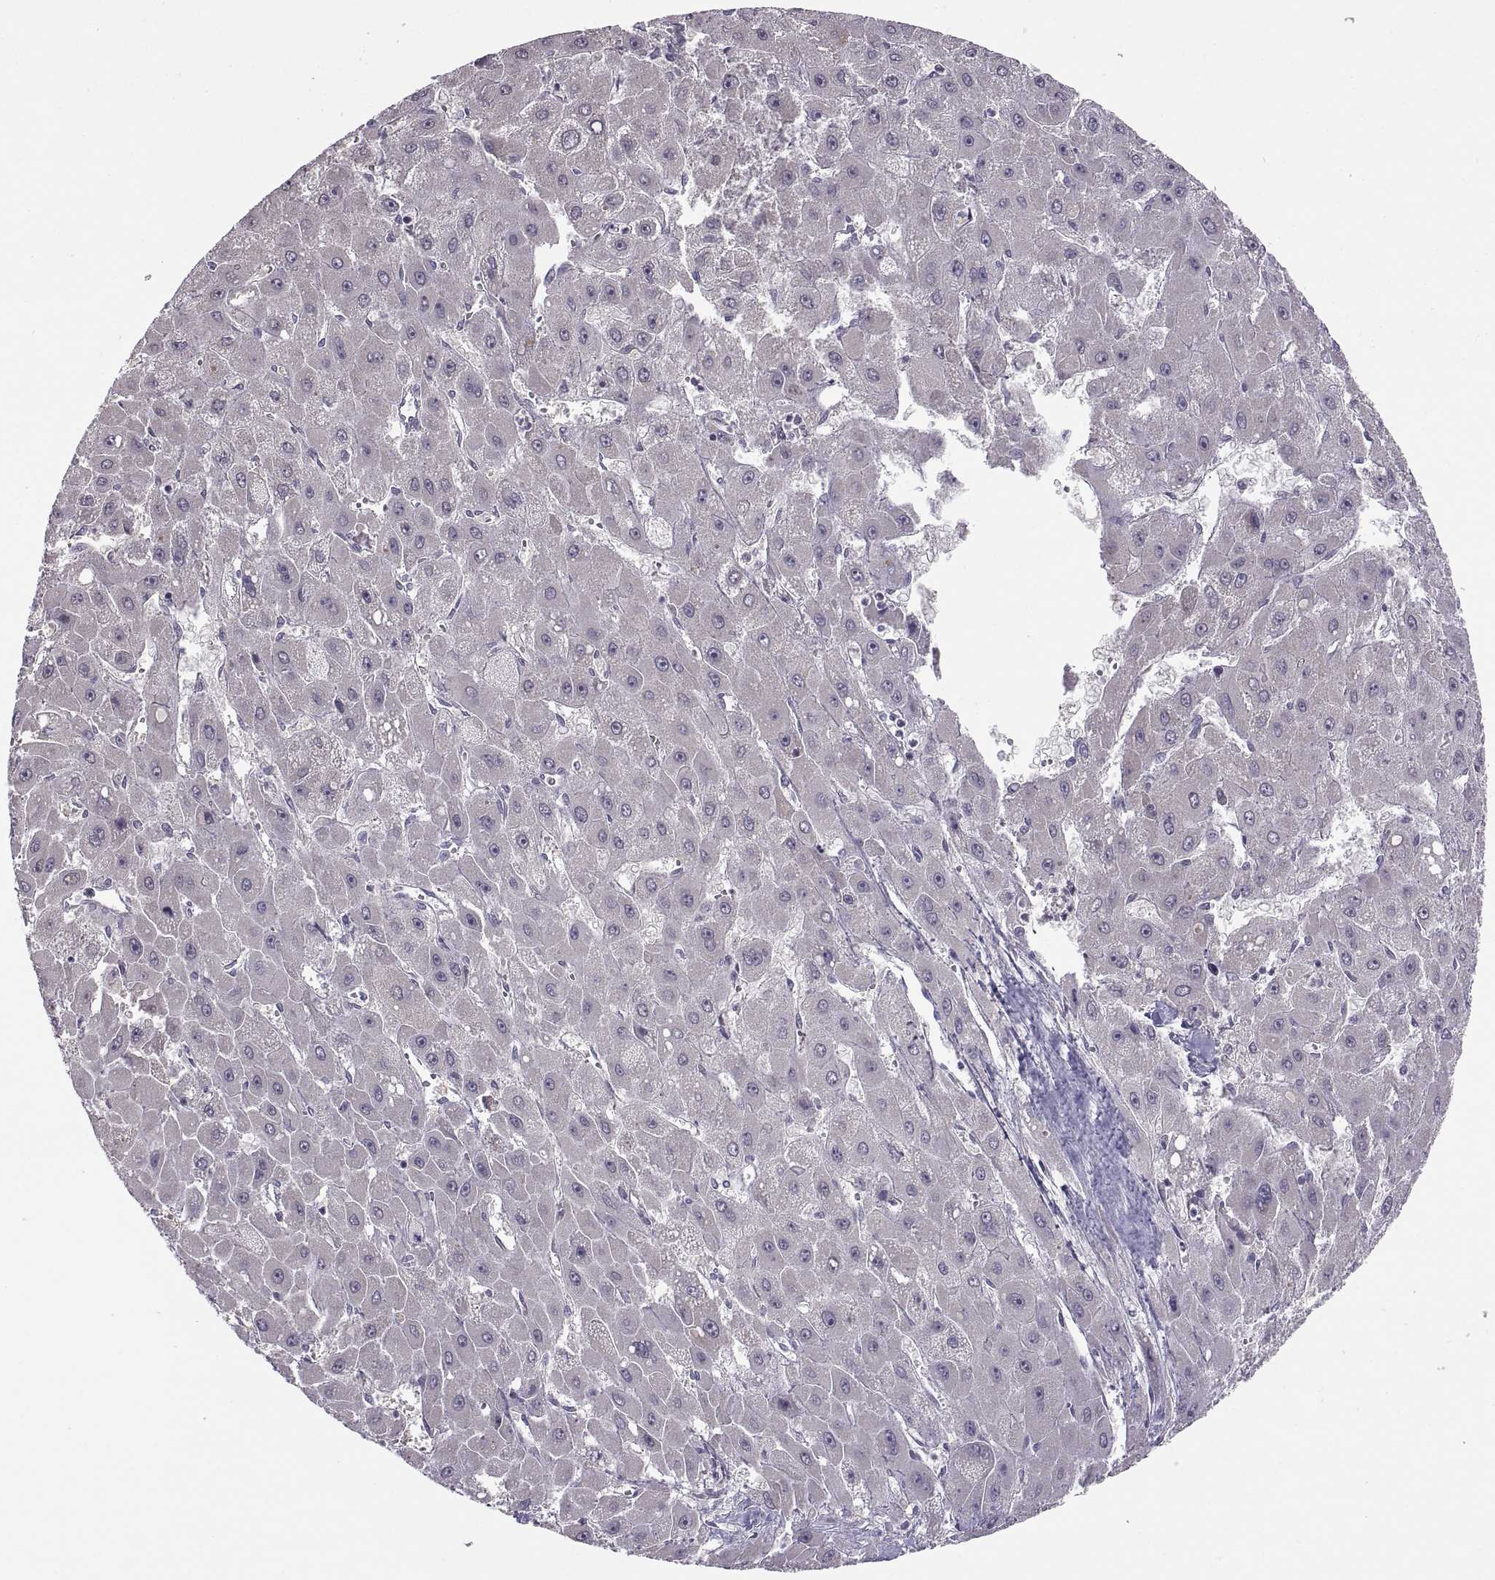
{"staining": {"intensity": "negative", "quantity": "none", "location": "none"}, "tissue": "liver cancer", "cell_type": "Tumor cells", "image_type": "cancer", "snomed": [{"axis": "morphology", "description": "Carcinoma, Hepatocellular, NOS"}, {"axis": "topography", "description": "Liver"}], "caption": "This histopathology image is of liver cancer stained with immunohistochemistry to label a protein in brown with the nuclei are counter-stained blue. There is no staining in tumor cells. The staining was performed using DAB to visualize the protein expression in brown, while the nuclei were stained in blue with hematoxylin (Magnification: 20x).", "gene": "ACSBG2", "patient": {"sex": "female", "age": 25}}